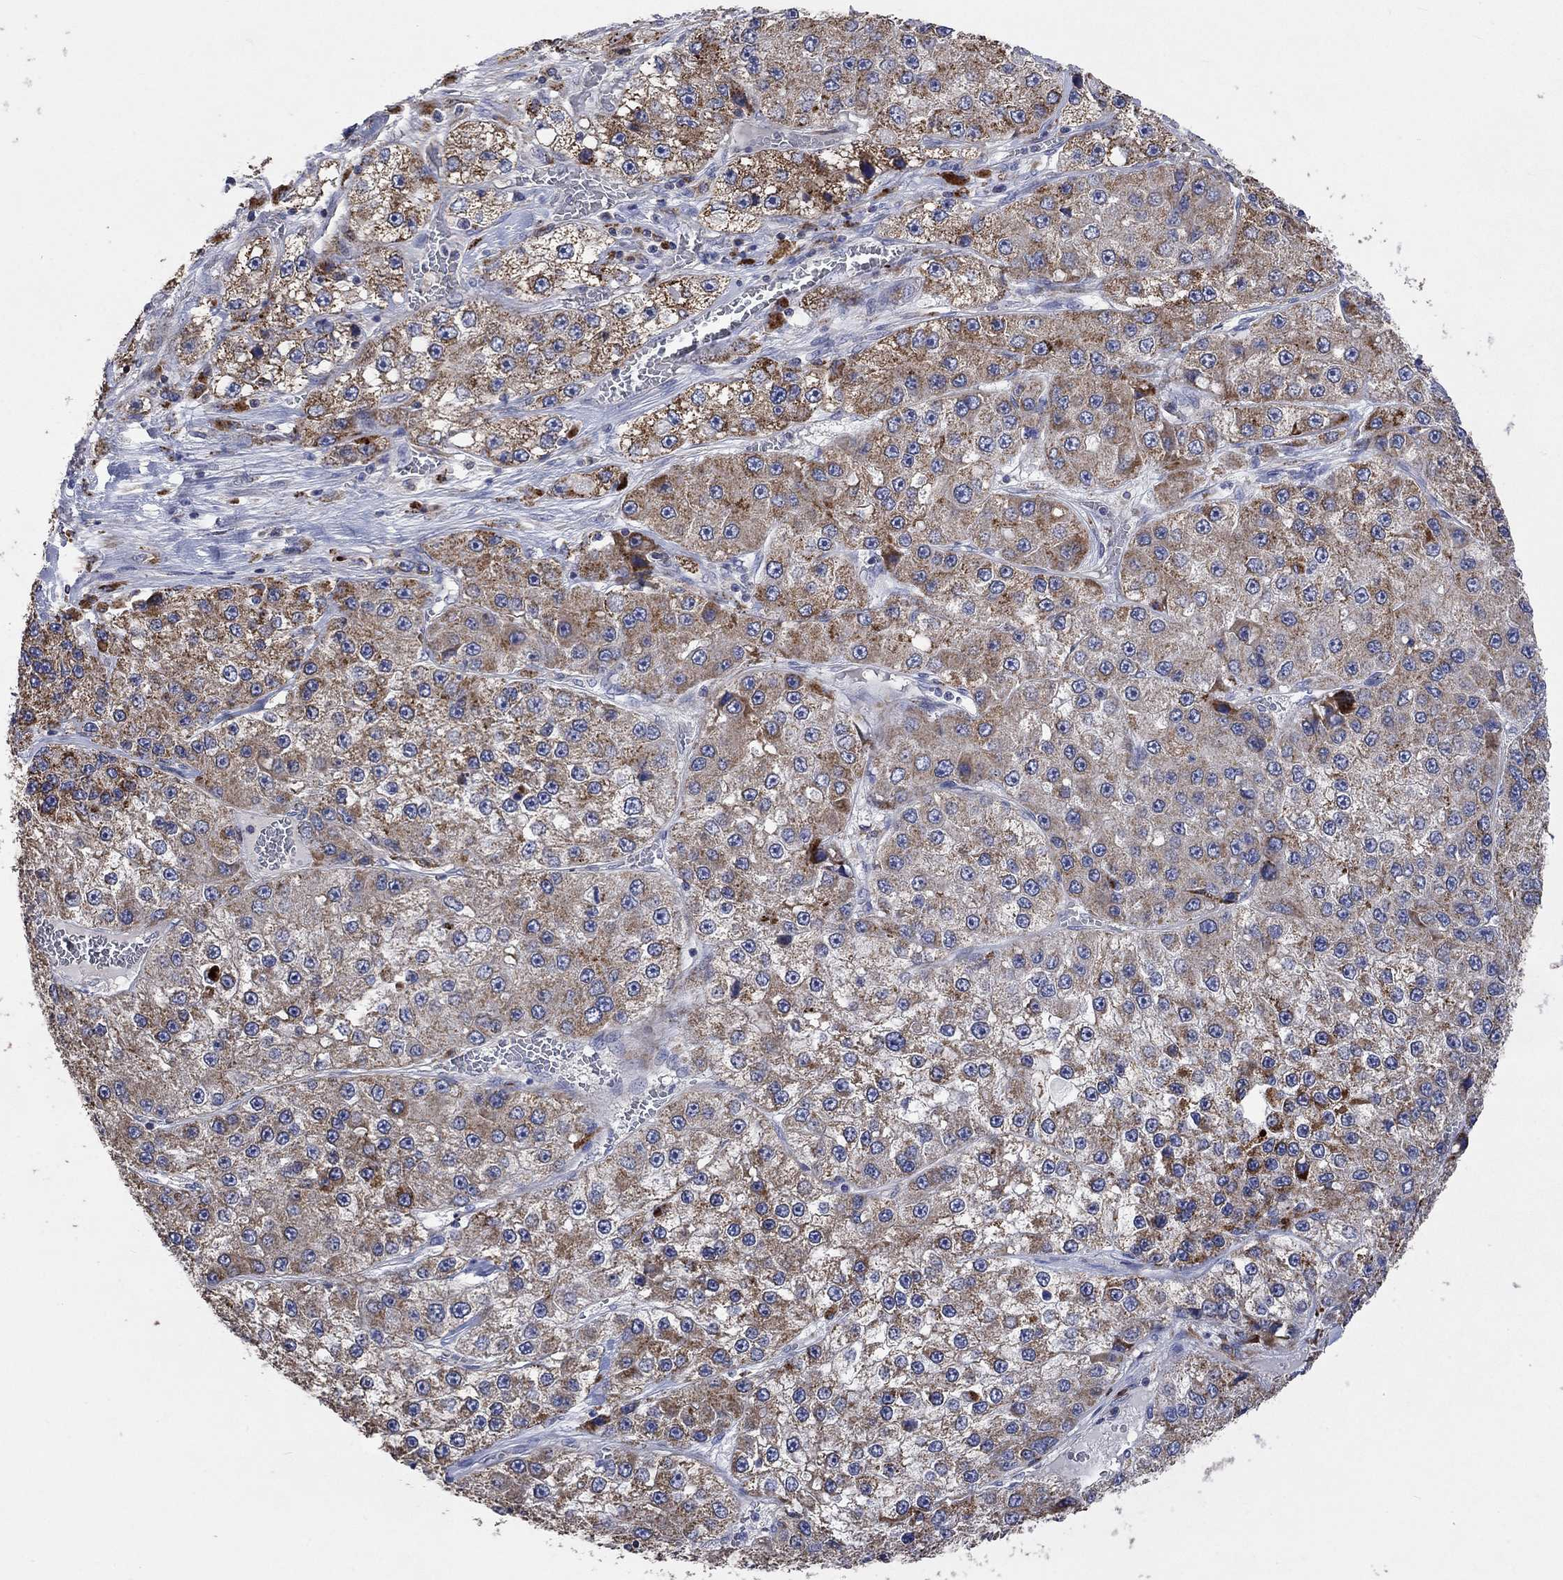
{"staining": {"intensity": "moderate", "quantity": ">75%", "location": "cytoplasmic/membranous"}, "tissue": "liver cancer", "cell_type": "Tumor cells", "image_type": "cancer", "snomed": [{"axis": "morphology", "description": "Carcinoma, Hepatocellular, NOS"}, {"axis": "topography", "description": "Liver"}], "caption": "Protein expression by immunohistochemistry displays moderate cytoplasmic/membranous expression in about >75% of tumor cells in liver hepatocellular carcinoma. (DAB IHC, brown staining for protein, blue staining for nuclei).", "gene": "UGT8", "patient": {"sex": "female", "age": 73}}